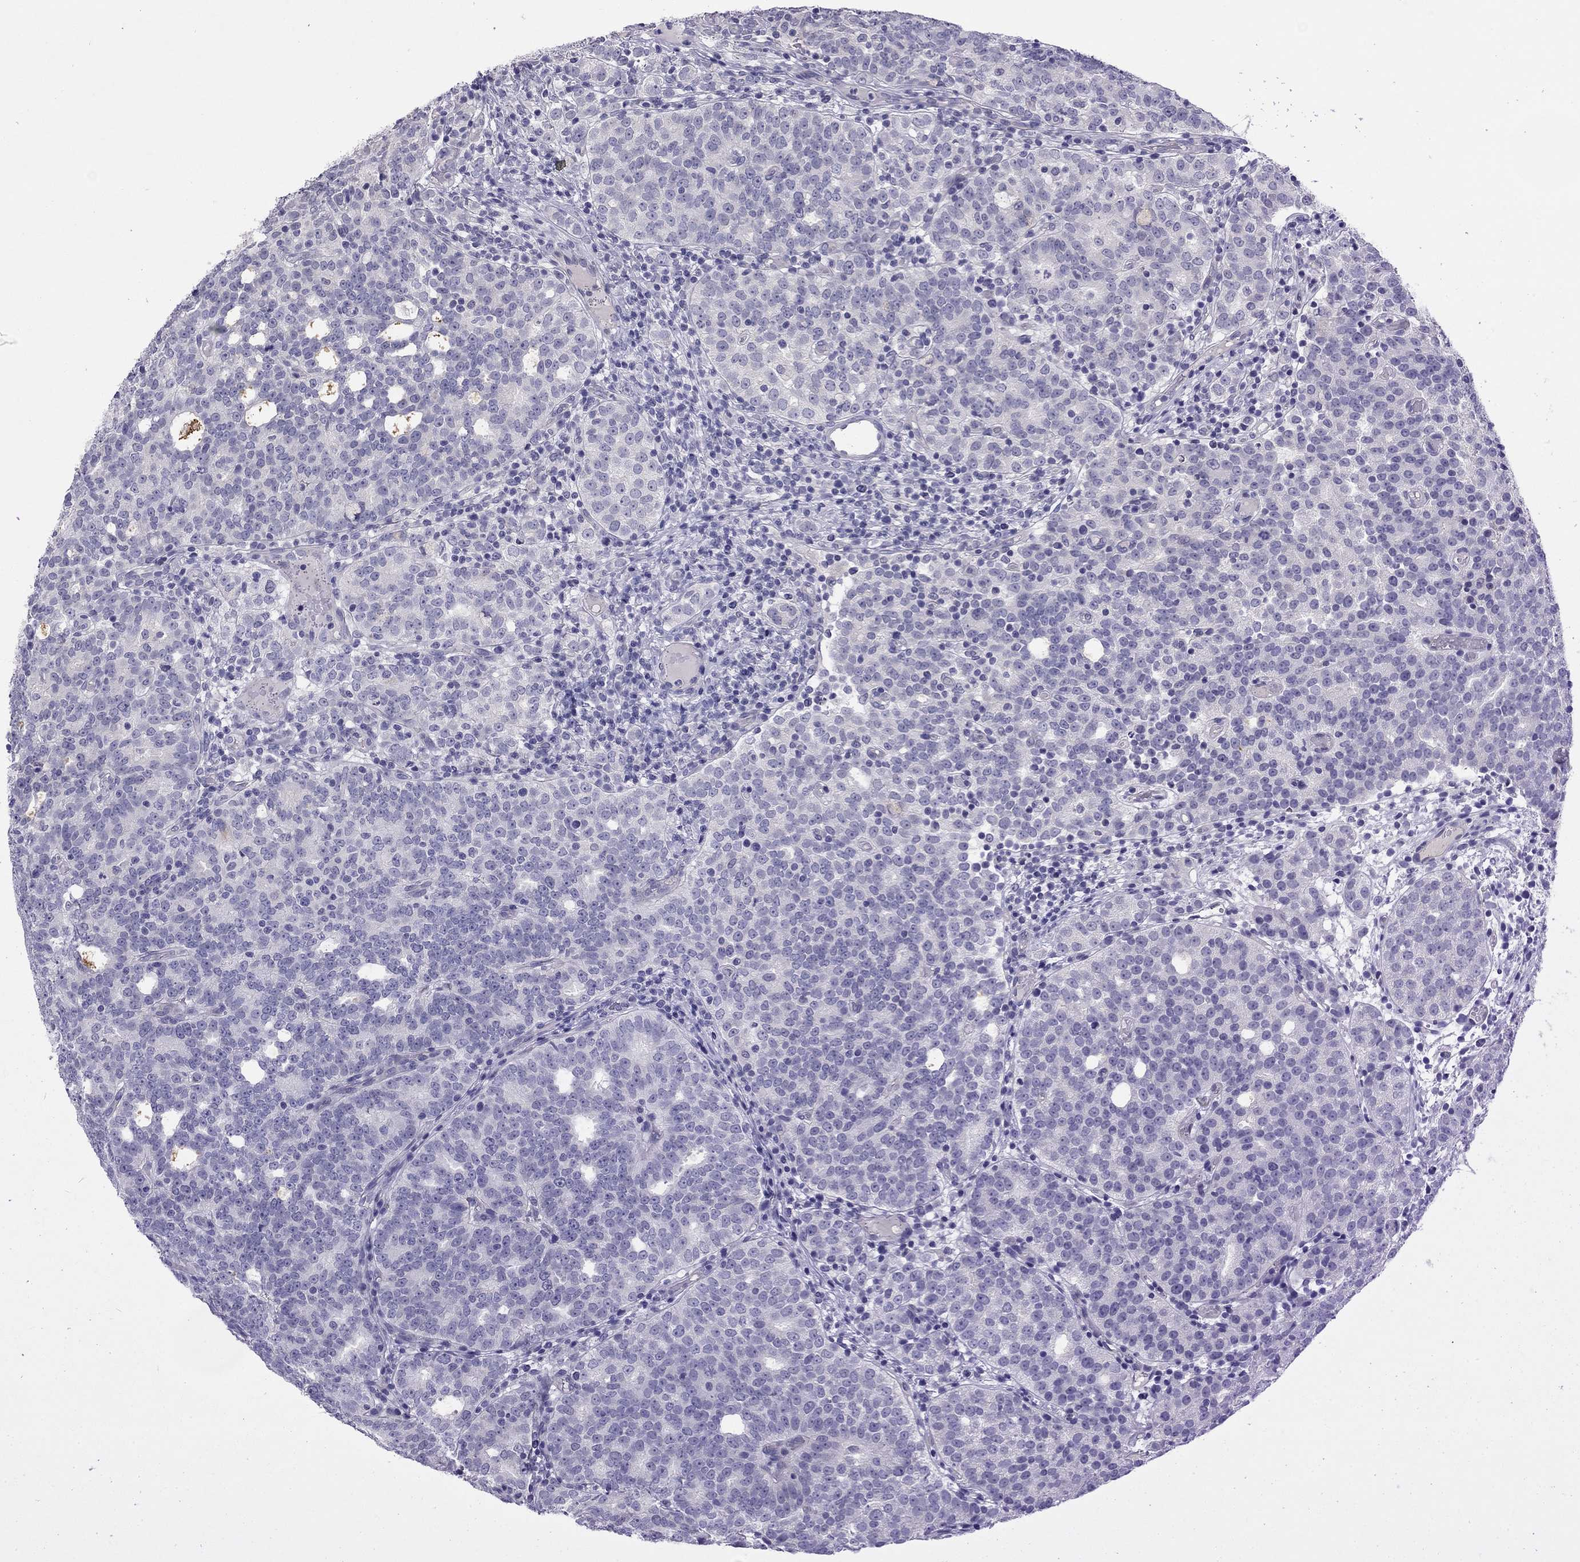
{"staining": {"intensity": "negative", "quantity": "none", "location": "none"}, "tissue": "prostate cancer", "cell_type": "Tumor cells", "image_type": "cancer", "snomed": [{"axis": "morphology", "description": "Adenocarcinoma, High grade"}, {"axis": "topography", "description": "Prostate"}], "caption": "IHC photomicrograph of human adenocarcinoma (high-grade) (prostate) stained for a protein (brown), which exhibits no expression in tumor cells. (Stains: DAB (3,3'-diaminobenzidine) immunohistochemistry (IHC) with hematoxylin counter stain, Microscopy: brightfield microscopy at high magnification).", "gene": "CAPNS2", "patient": {"sex": "male", "age": 53}}